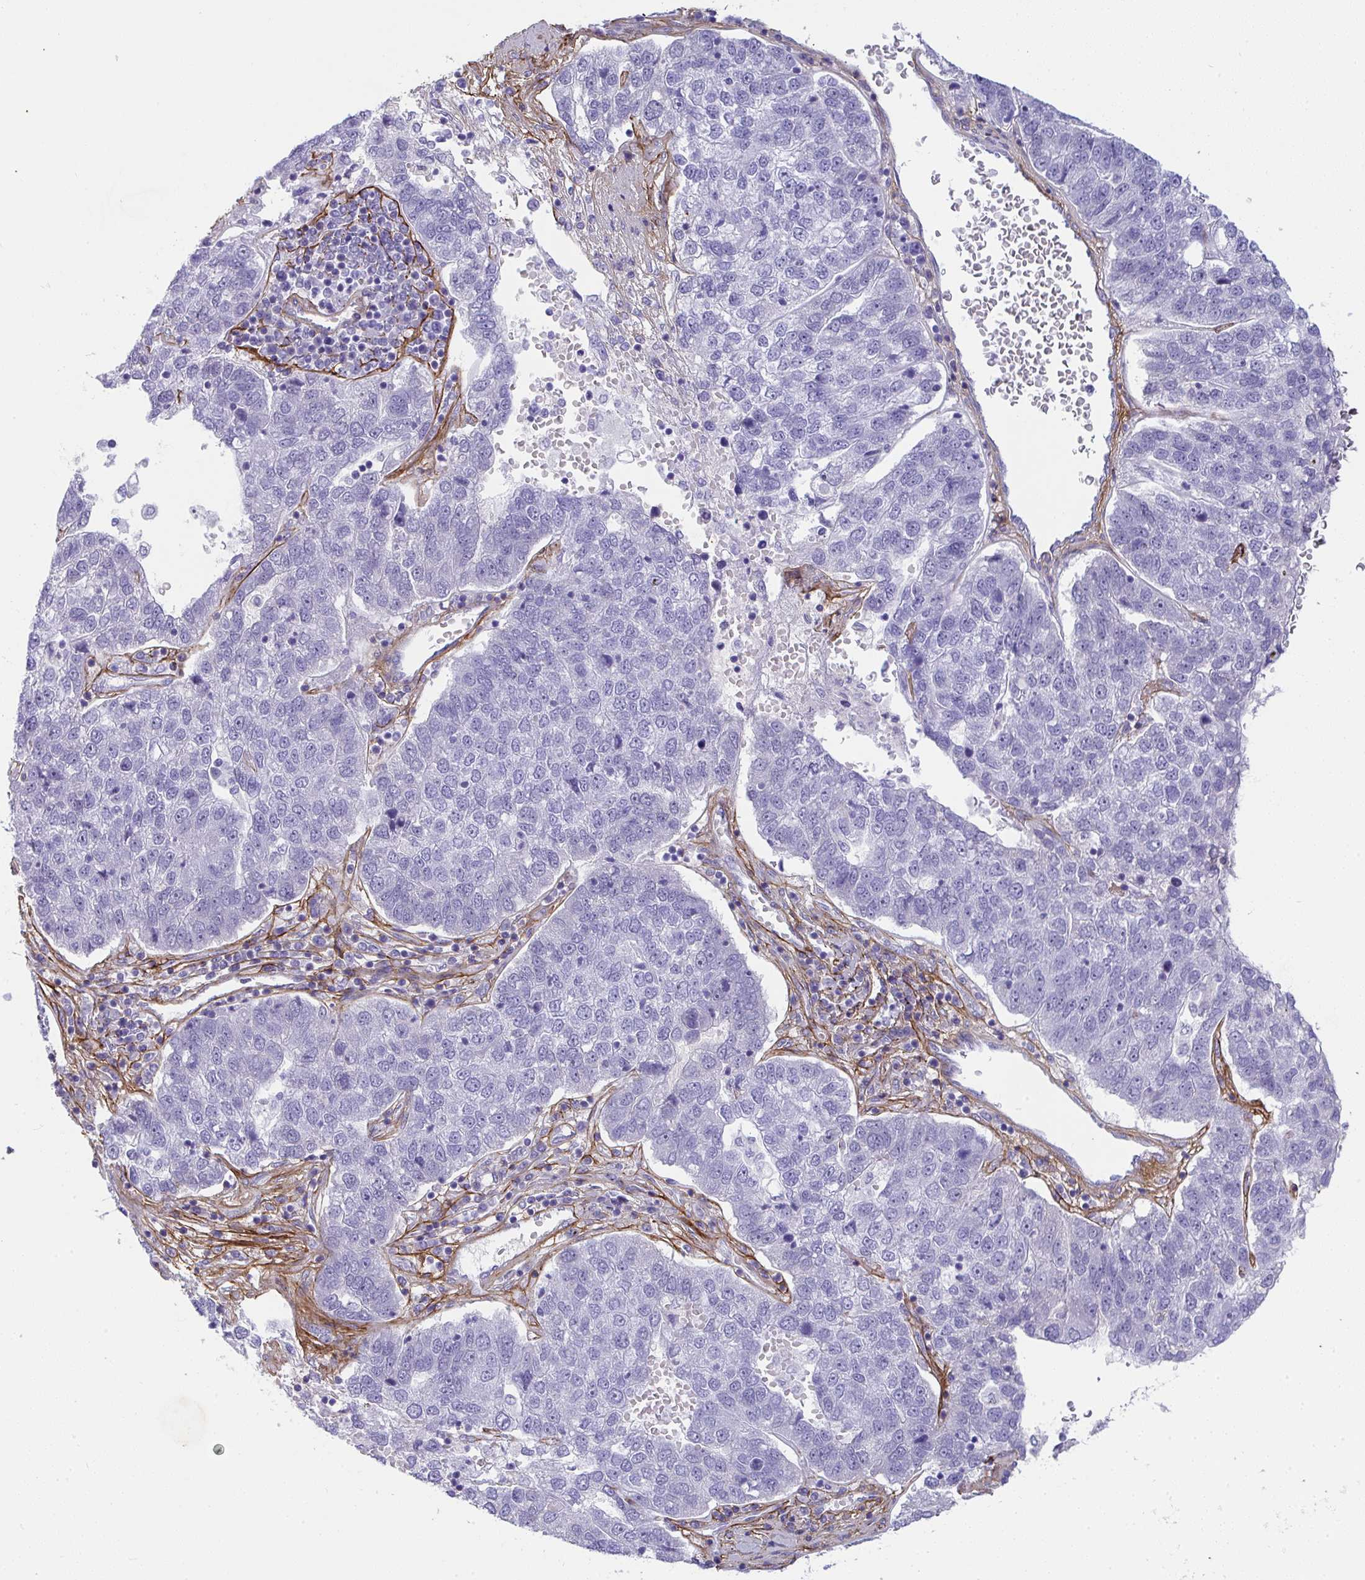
{"staining": {"intensity": "negative", "quantity": "none", "location": "none"}, "tissue": "pancreatic cancer", "cell_type": "Tumor cells", "image_type": "cancer", "snomed": [{"axis": "morphology", "description": "Adenocarcinoma, NOS"}, {"axis": "topography", "description": "Pancreas"}], "caption": "High magnification brightfield microscopy of pancreatic cancer (adenocarcinoma) stained with DAB (3,3'-diaminobenzidine) (brown) and counterstained with hematoxylin (blue): tumor cells show no significant positivity.", "gene": "LHFPL6", "patient": {"sex": "female", "age": 61}}